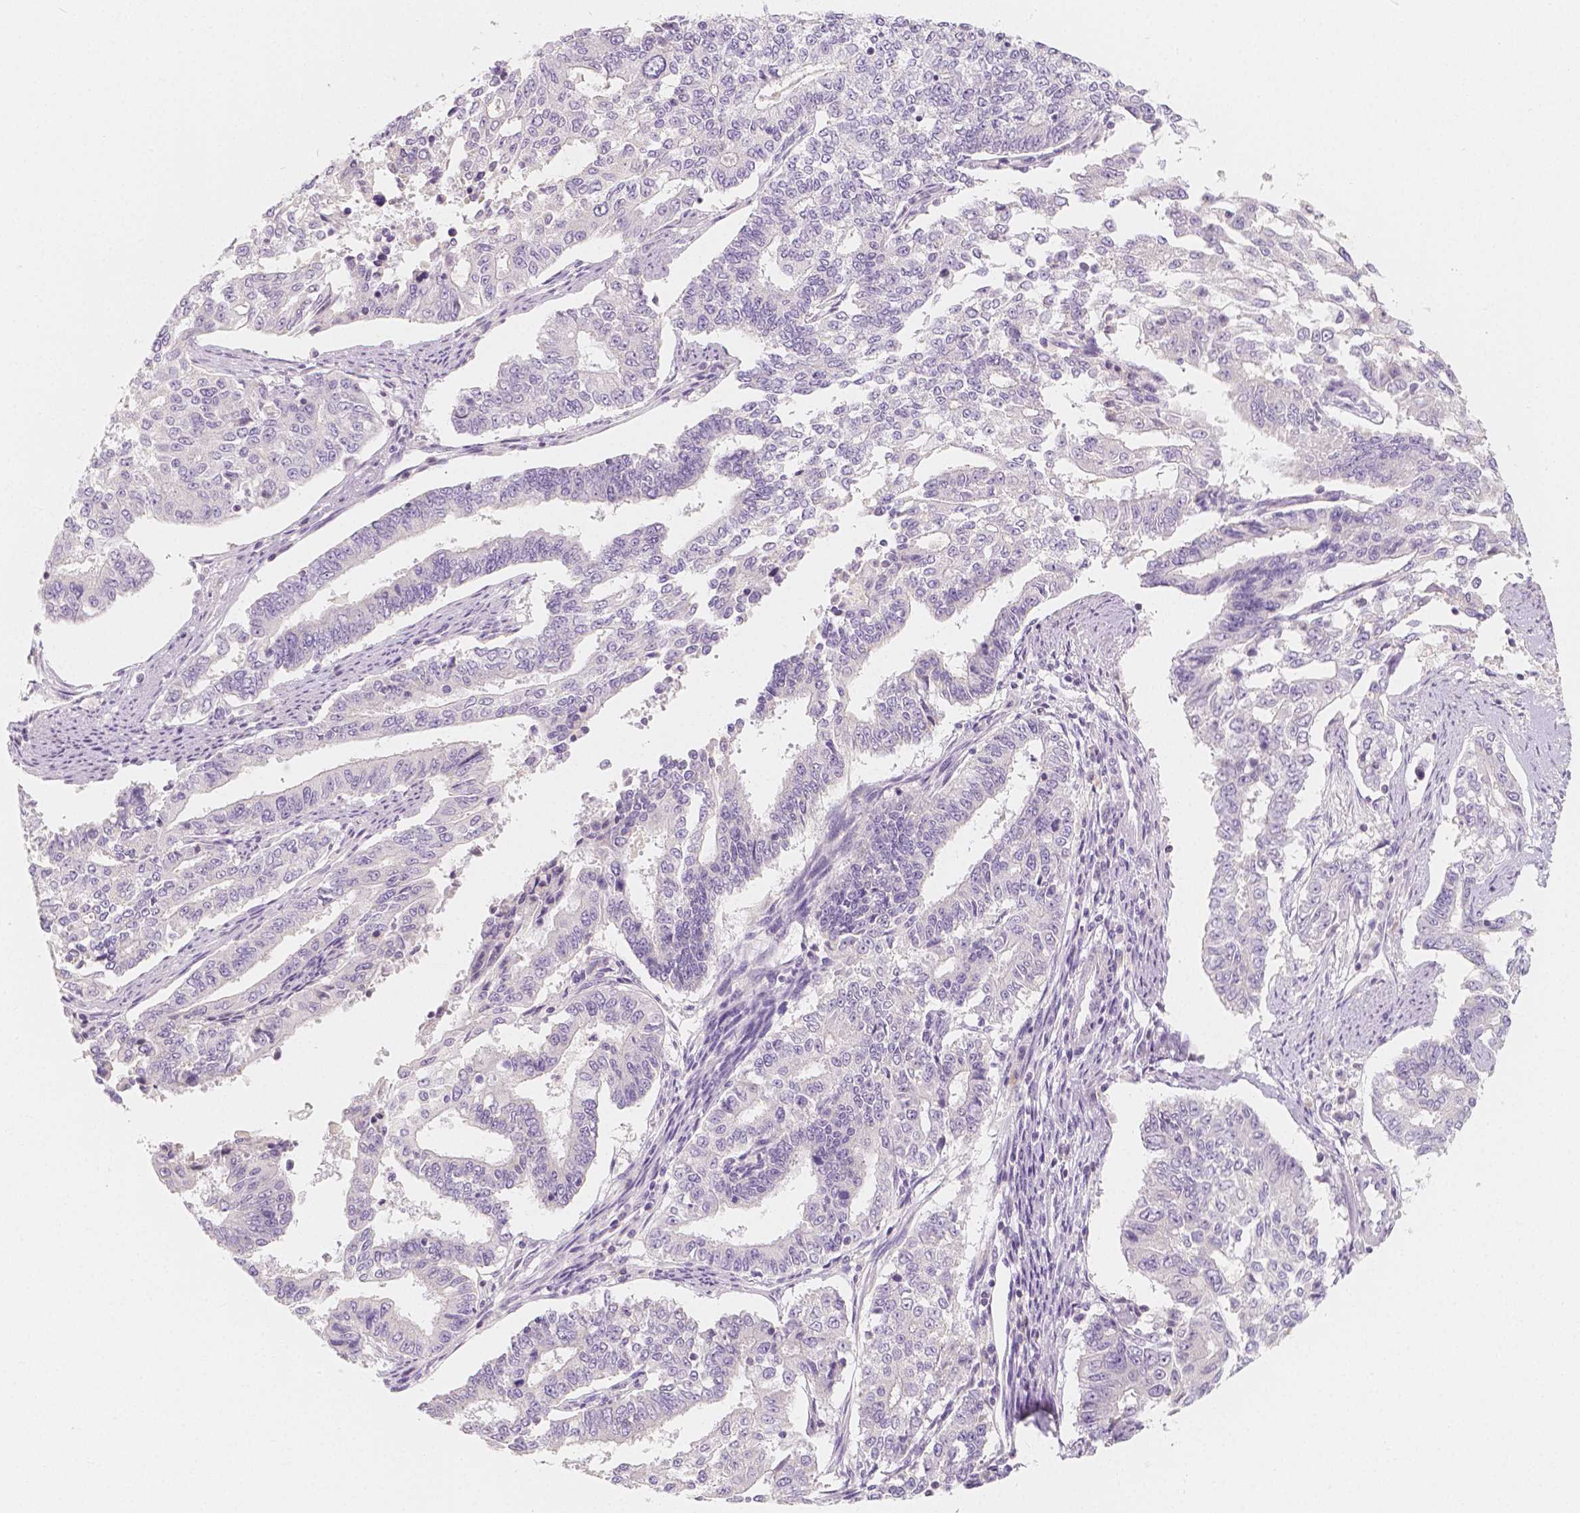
{"staining": {"intensity": "negative", "quantity": "none", "location": "none"}, "tissue": "endometrial cancer", "cell_type": "Tumor cells", "image_type": "cancer", "snomed": [{"axis": "morphology", "description": "Adenocarcinoma, NOS"}, {"axis": "topography", "description": "Uterus"}], "caption": "Protein analysis of adenocarcinoma (endometrial) shows no significant positivity in tumor cells.", "gene": "BATF", "patient": {"sex": "female", "age": 59}}